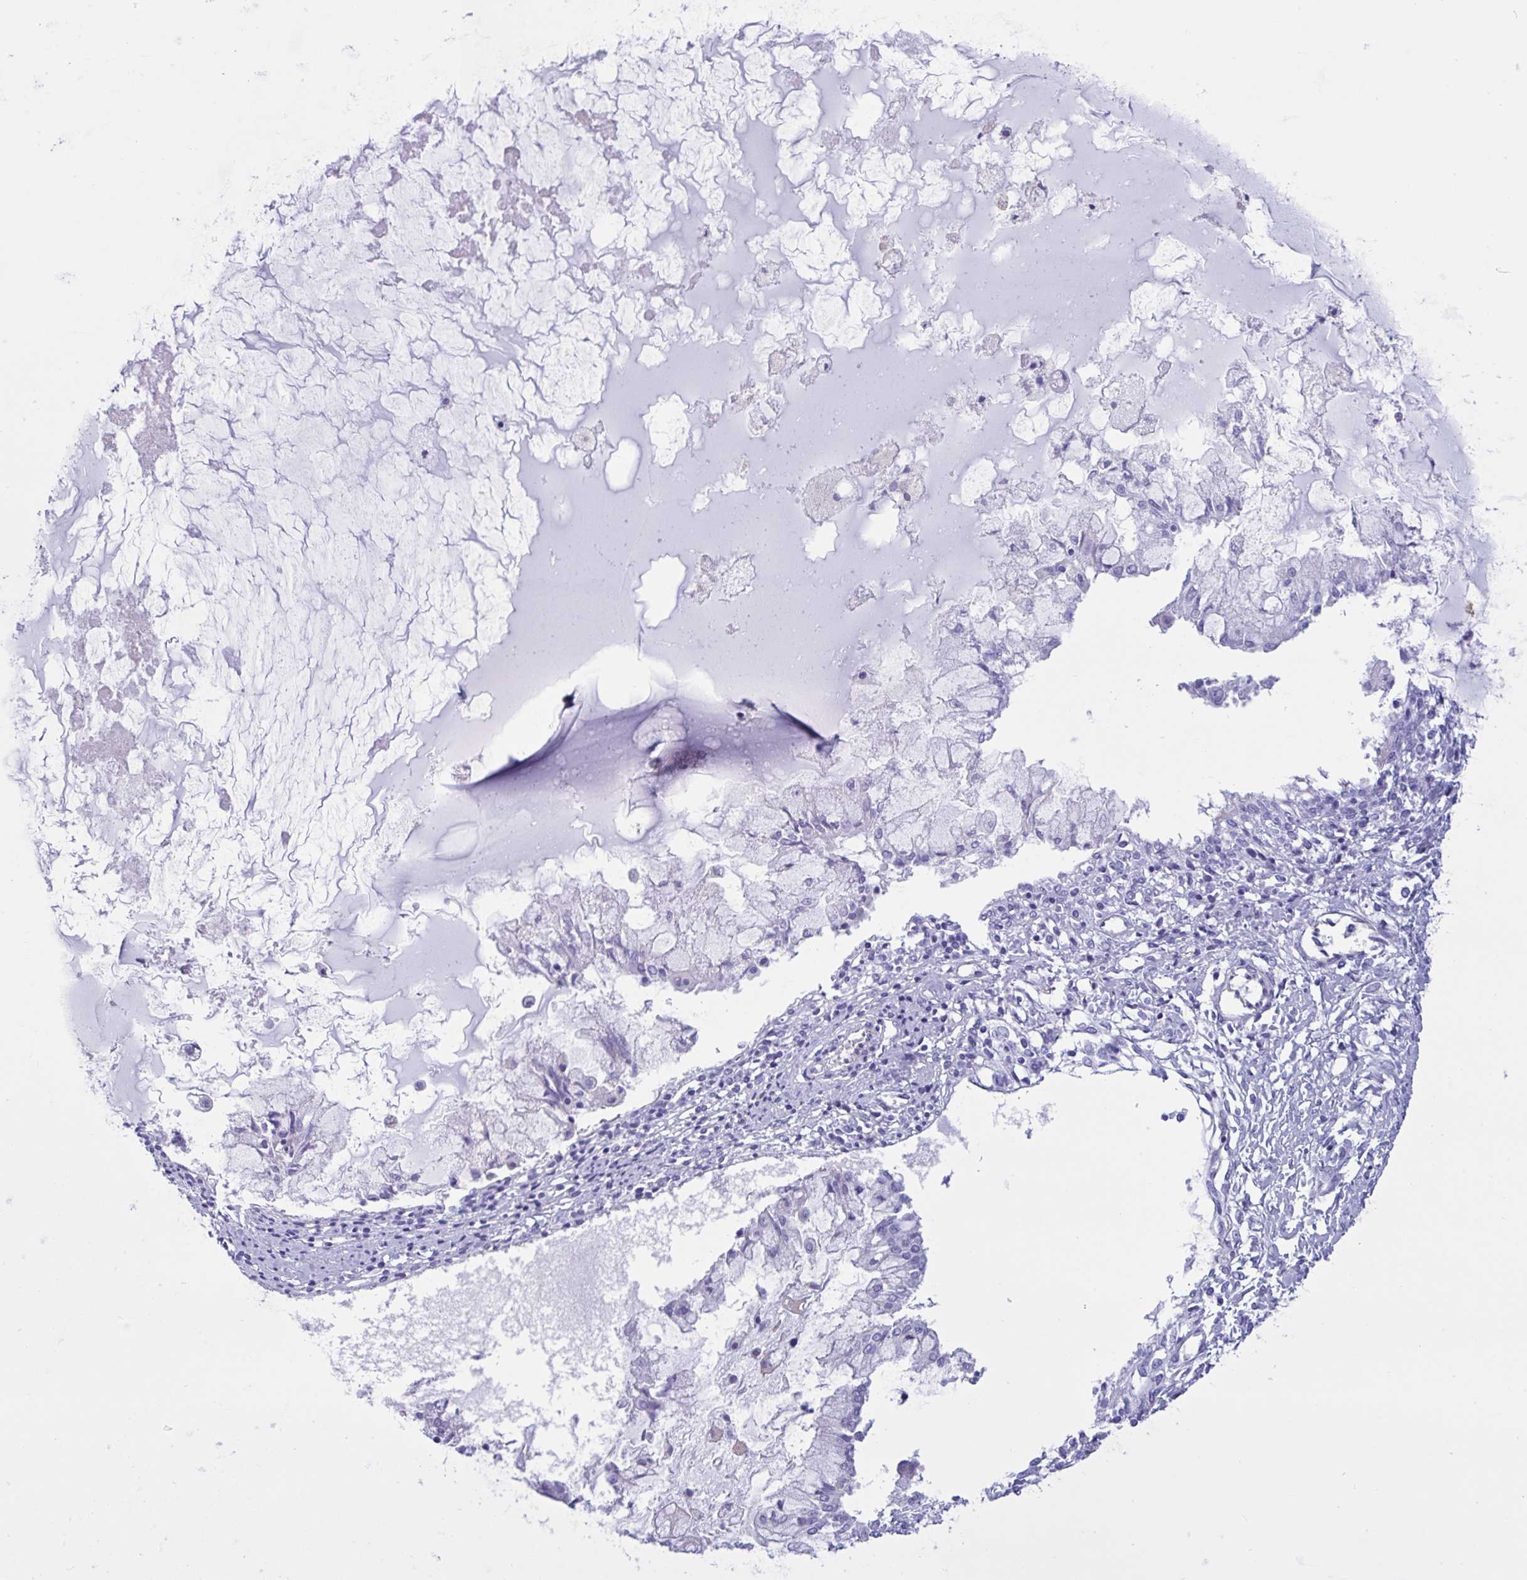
{"staining": {"intensity": "negative", "quantity": "none", "location": "none"}, "tissue": "ovarian cancer", "cell_type": "Tumor cells", "image_type": "cancer", "snomed": [{"axis": "morphology", "description": "Cystadenocarcinoma, mucinous, NOS"}, {"axis": "topography", "description": "Ovary"}], "caption": "Protein analysis of mucinous cystadenocarcinoma (ovarian) demonstrates no significant expression in tumor cells.", "gene": "RPL22L1", "patient": {"sex": "female", "age": 34}}